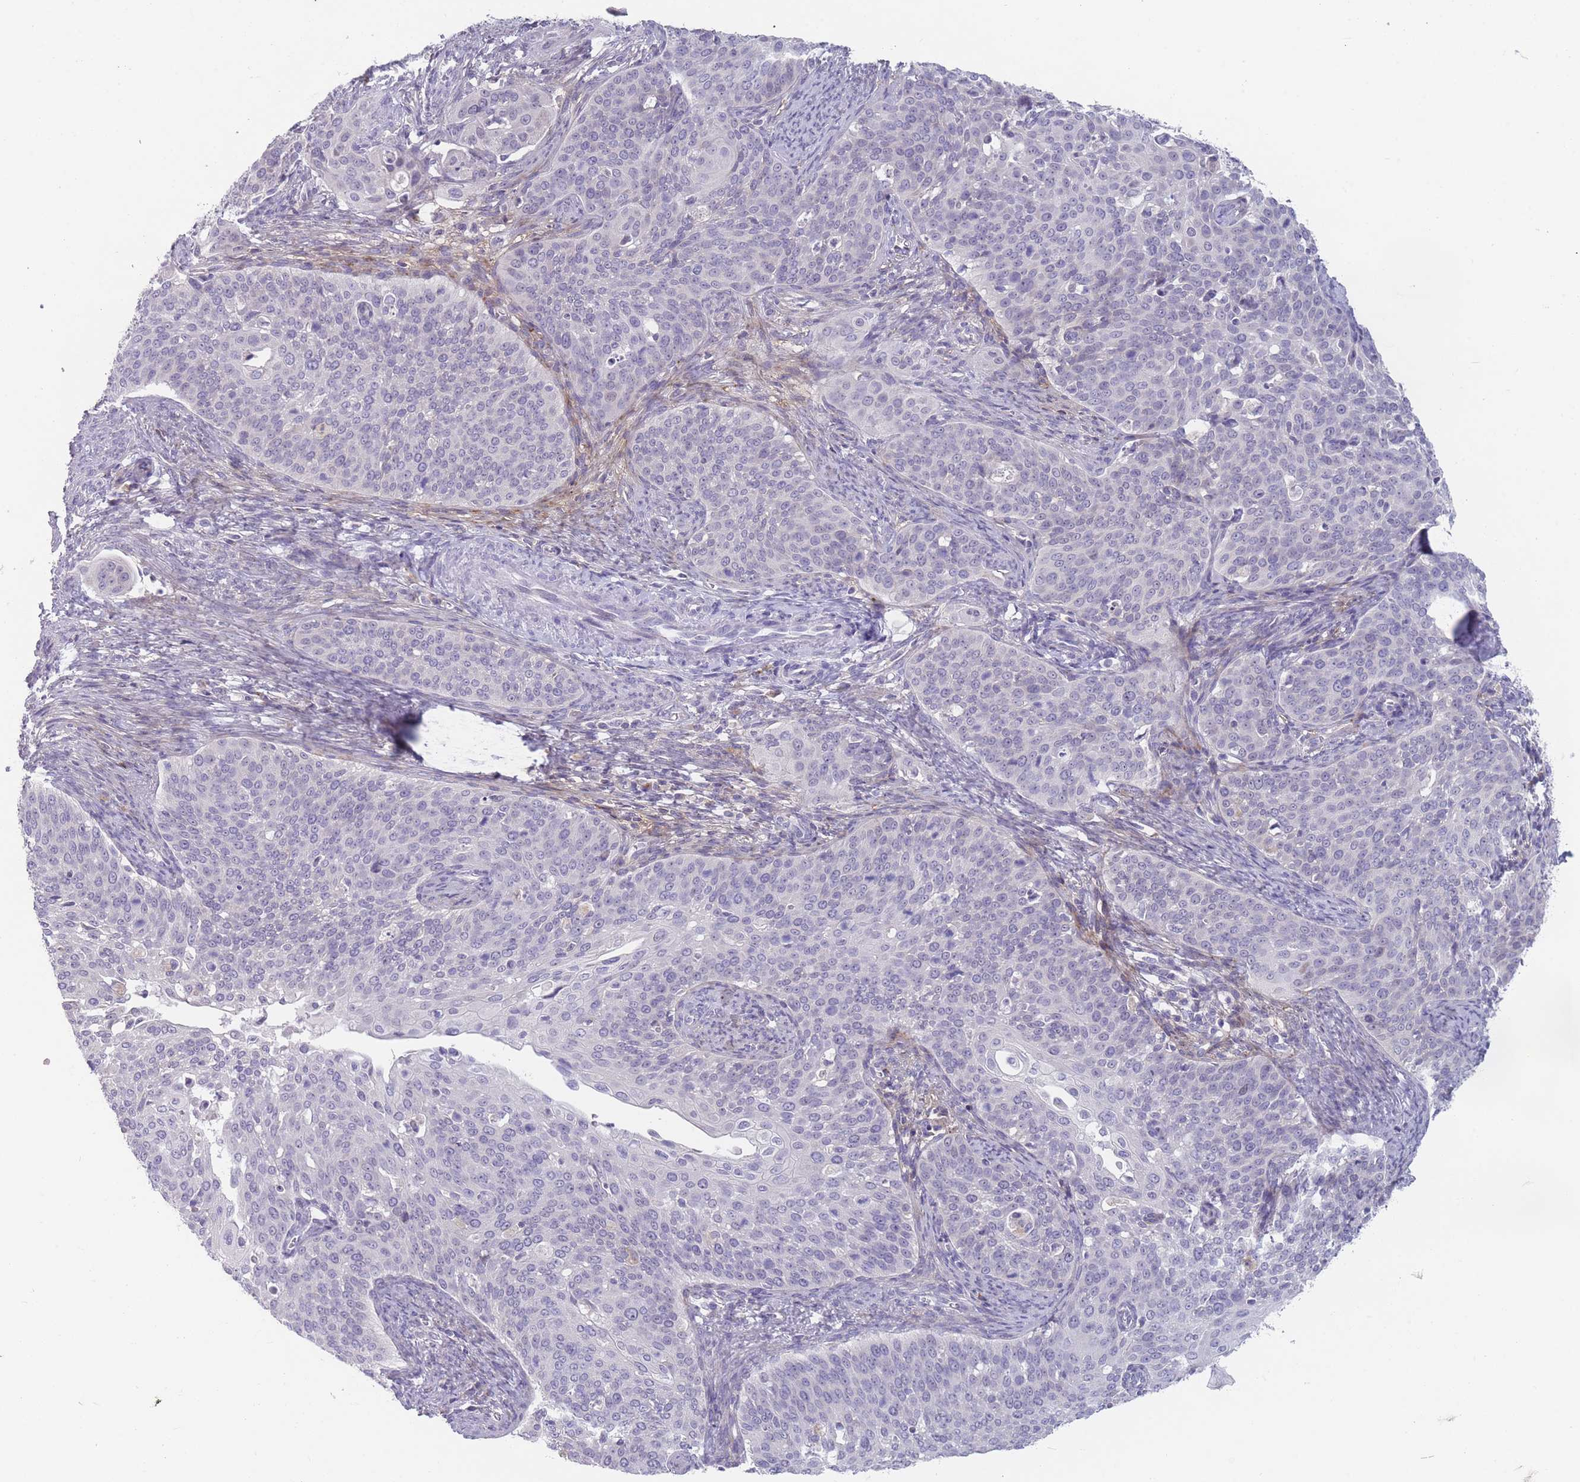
{"staining": {"intensity": "negative", "quantity": "none", "location": "none"}, "tissue": "cervical cancer", "cell_type": "Tumor cells", "image_type": "cancer", "snomed": [{"axis": "morphology", "description": "Squamous cell carcinoma, NOS"}, {"axis": "topography", "description": "Cervix"}], "caption": "Immunohistochemistry (IHC) of human cervical cancer demonstrates no staining in tumor cells.", "gene": "PAIP2B", "patient": {"sex": "female", "age": 44}}